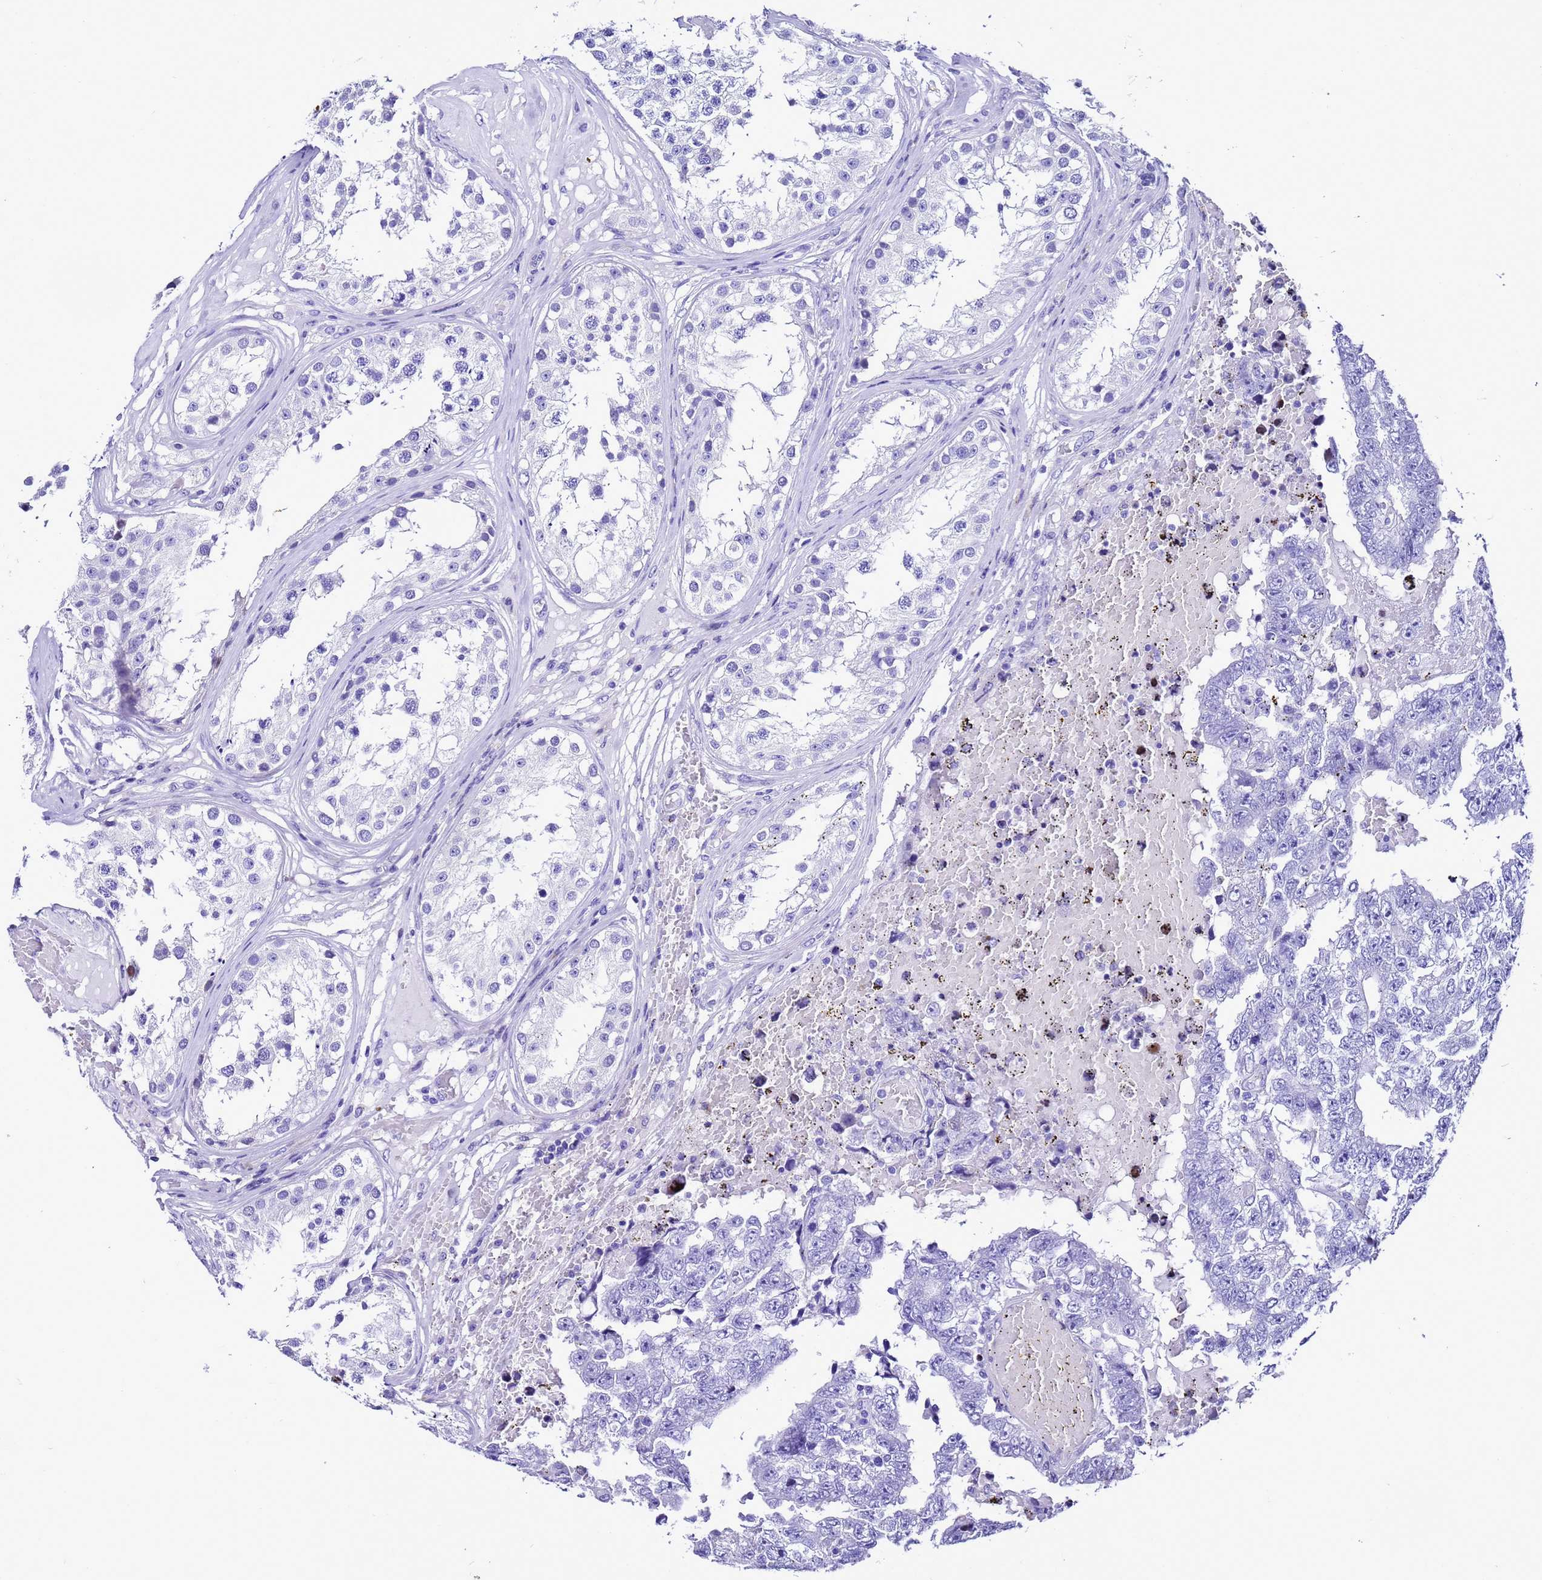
{"staining": {"intensity": "negative", "quantity": "none", "location": "none"}, "tissue": "testis cancer", "cell_type": "Tumor cells", "image_type": "cancer", "snomed": [{"axis": "morphology", "description": "Carcinoma, Embryonal, NOS"}, {"axis": "topography", "description": "Testis"}], "caption": "Immunohistochemical staining of human testis embryonal carcinoma shows no significant positivity in tumor cells.", "gene": "UGT2B10", "patient": {"sex": "male", "age": 25}}